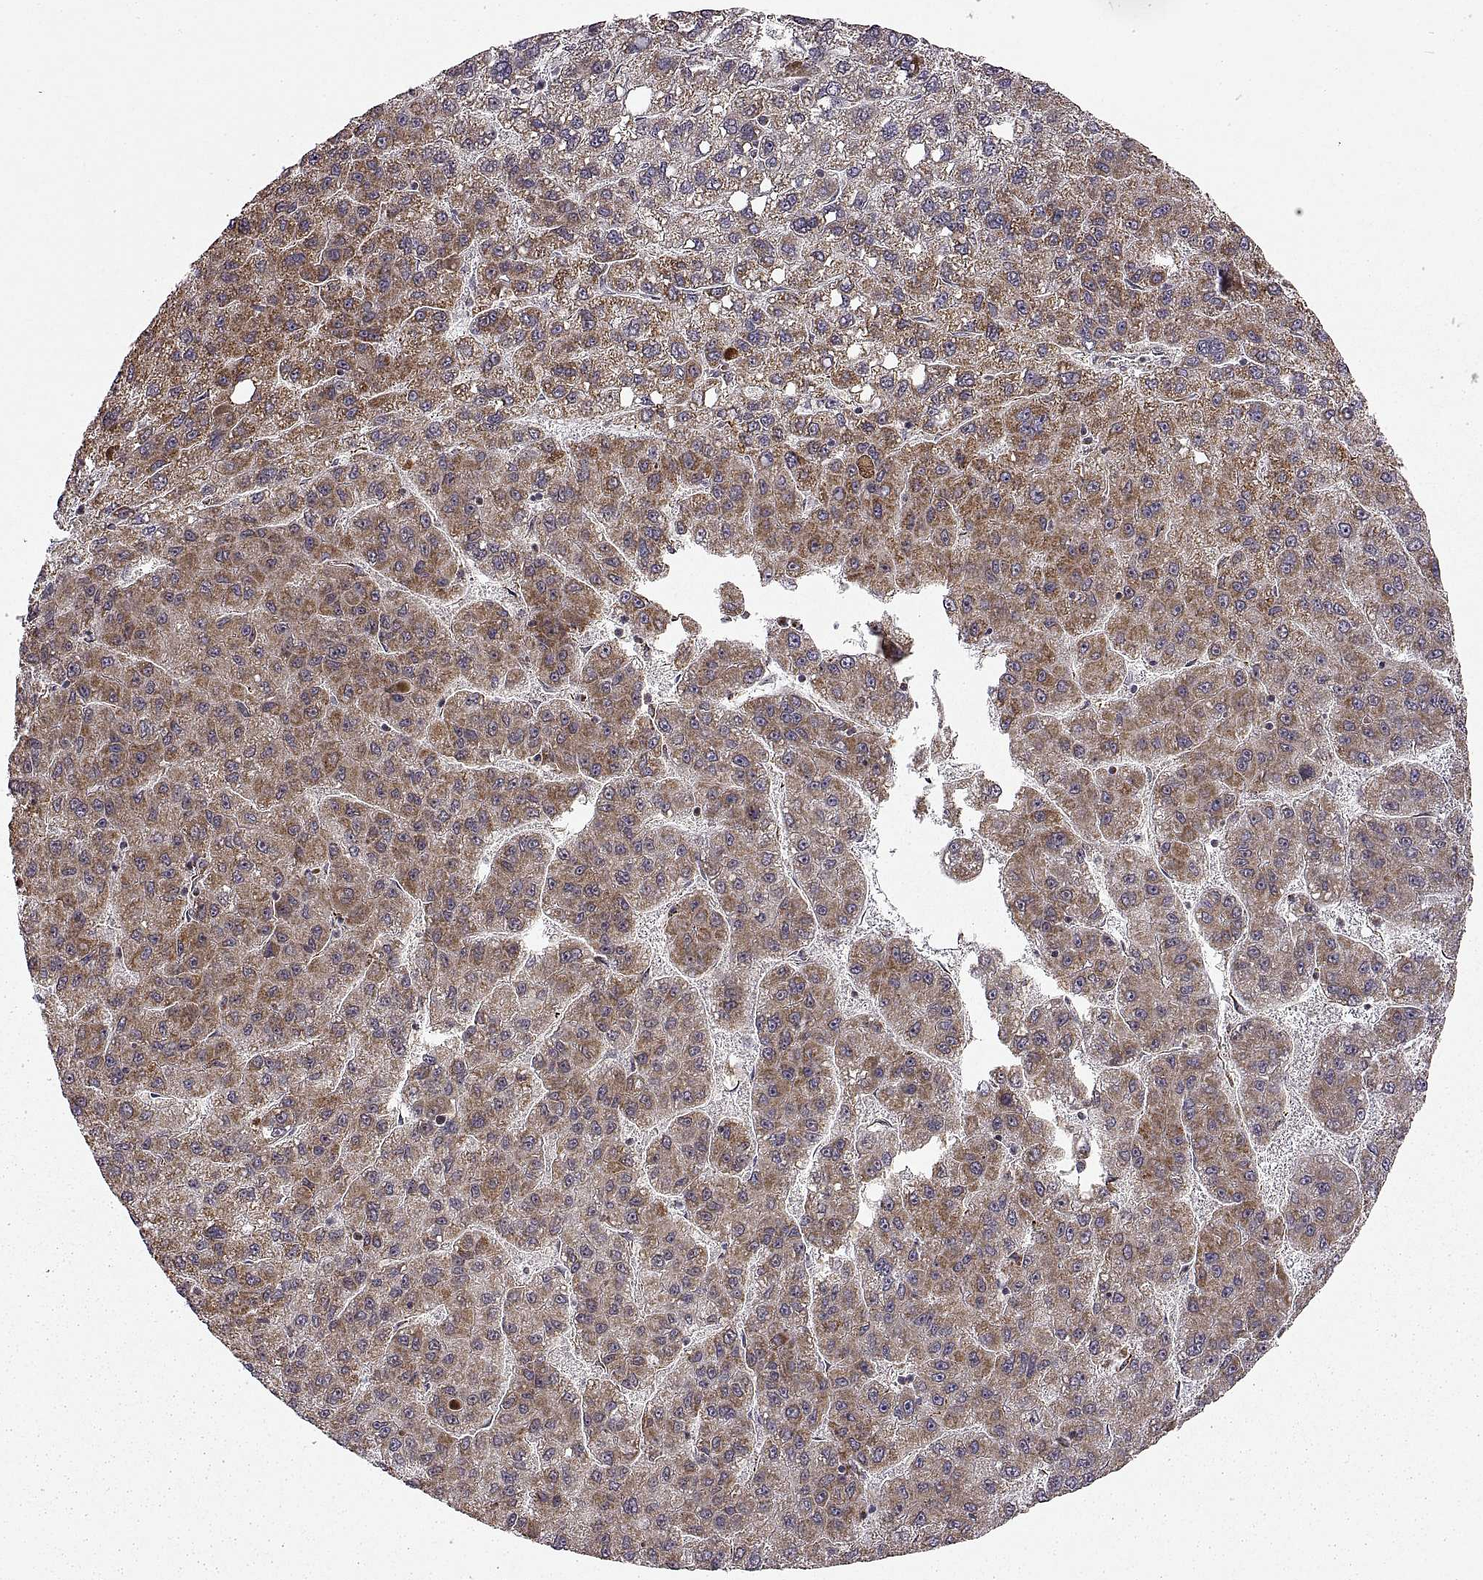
{"staining": {"intensity": "moderate", "quantity": ">75%", "location": "cytoplasmic/membranous"}, "tissue": "liver cancer", "cell_type": "Tumor cells", "image_type": "cancer", "snomed": [{"axis": "morphology", "description": "Carcinoma, Hepatocellular, NOS"}, {"axis": "topography", "description": "Liver"}], "caption": "Moderate cytoplasmic/membranous staining is present in approximately >75% of tumor cells in liver cancer.", "gene": "MANBAL", "patient": {"sex": "female", "age": 82}}